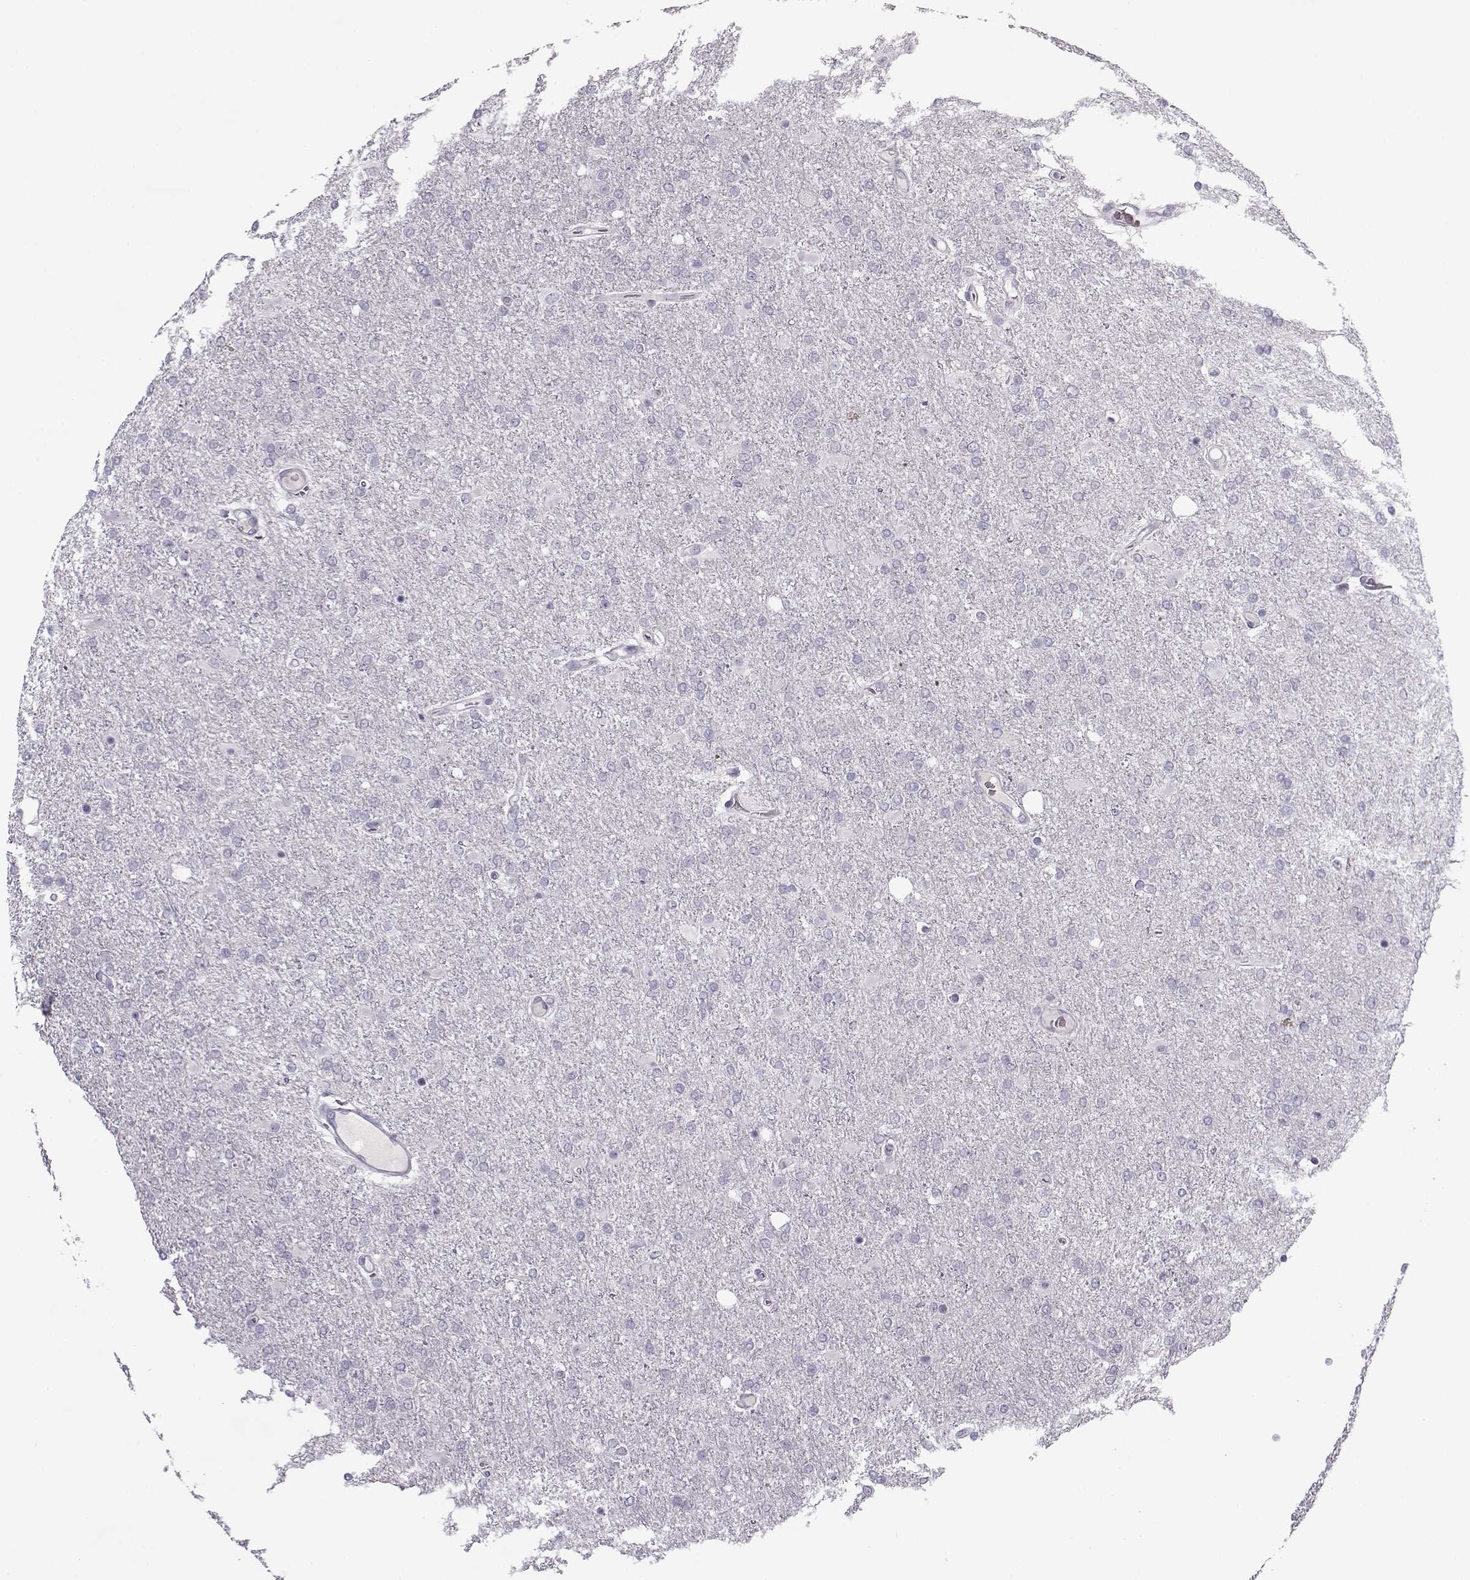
{"staining": {"intensity": "negative", "quantity": "none", "location": "none"}, "tissue": "glioma", "cell_type": "Tumor cells", "image_type": "cancer", "snomed": [{"axis": "morphology", "description": "Glioma, malignant, High grade"}, {"axis": "topography", "description": "Cerebral cortex"}], "caption": "DAB (3,3'-diaminobenzidine) immunohistochemical staining of human malignant glioma (high-grade) demonstrates no significant positivity in tumor cells.", "gene": "PNMT", "patient": {"sex": "male", "age": 70}}